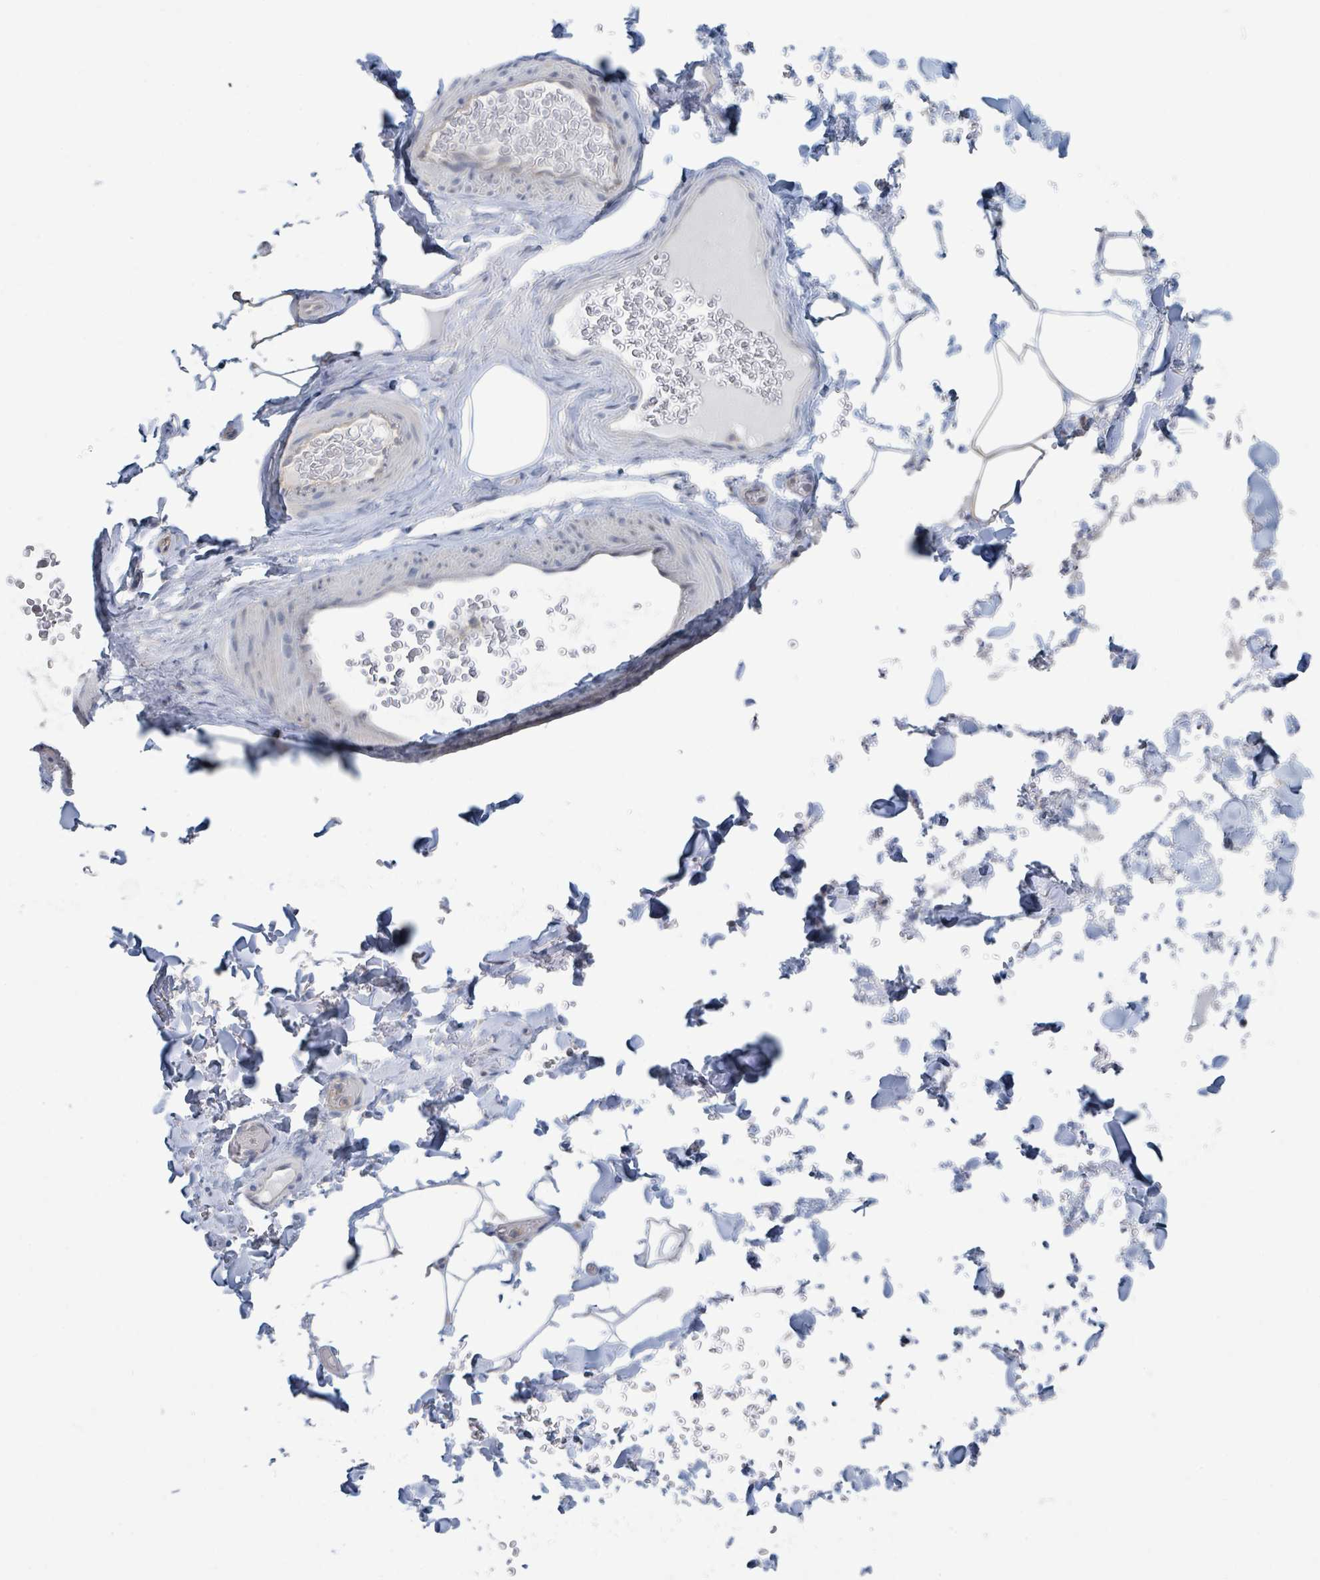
{"staining": {"intensity": "negative", "quantity": "none", "location": "none"}, "tissue": "adipose tissue", "cell_type": "Adipocytes", "image_type": "normal", "snomed": [{"axis": "morphology", "description": "Normal tissue, NOS"}, {"axis": "topography", "description": "Rectum"}, {"axis": "topography", "description": "Peripheral nerve tissue"}], "caption": "Adipocytes are negative for protein expression in normal human adipose tissue. (Immunohistochemistry, brightfield microscopy, high magnification).", "gene": "ANKRD55", "patient": {"sex": "female", "age": 69}}